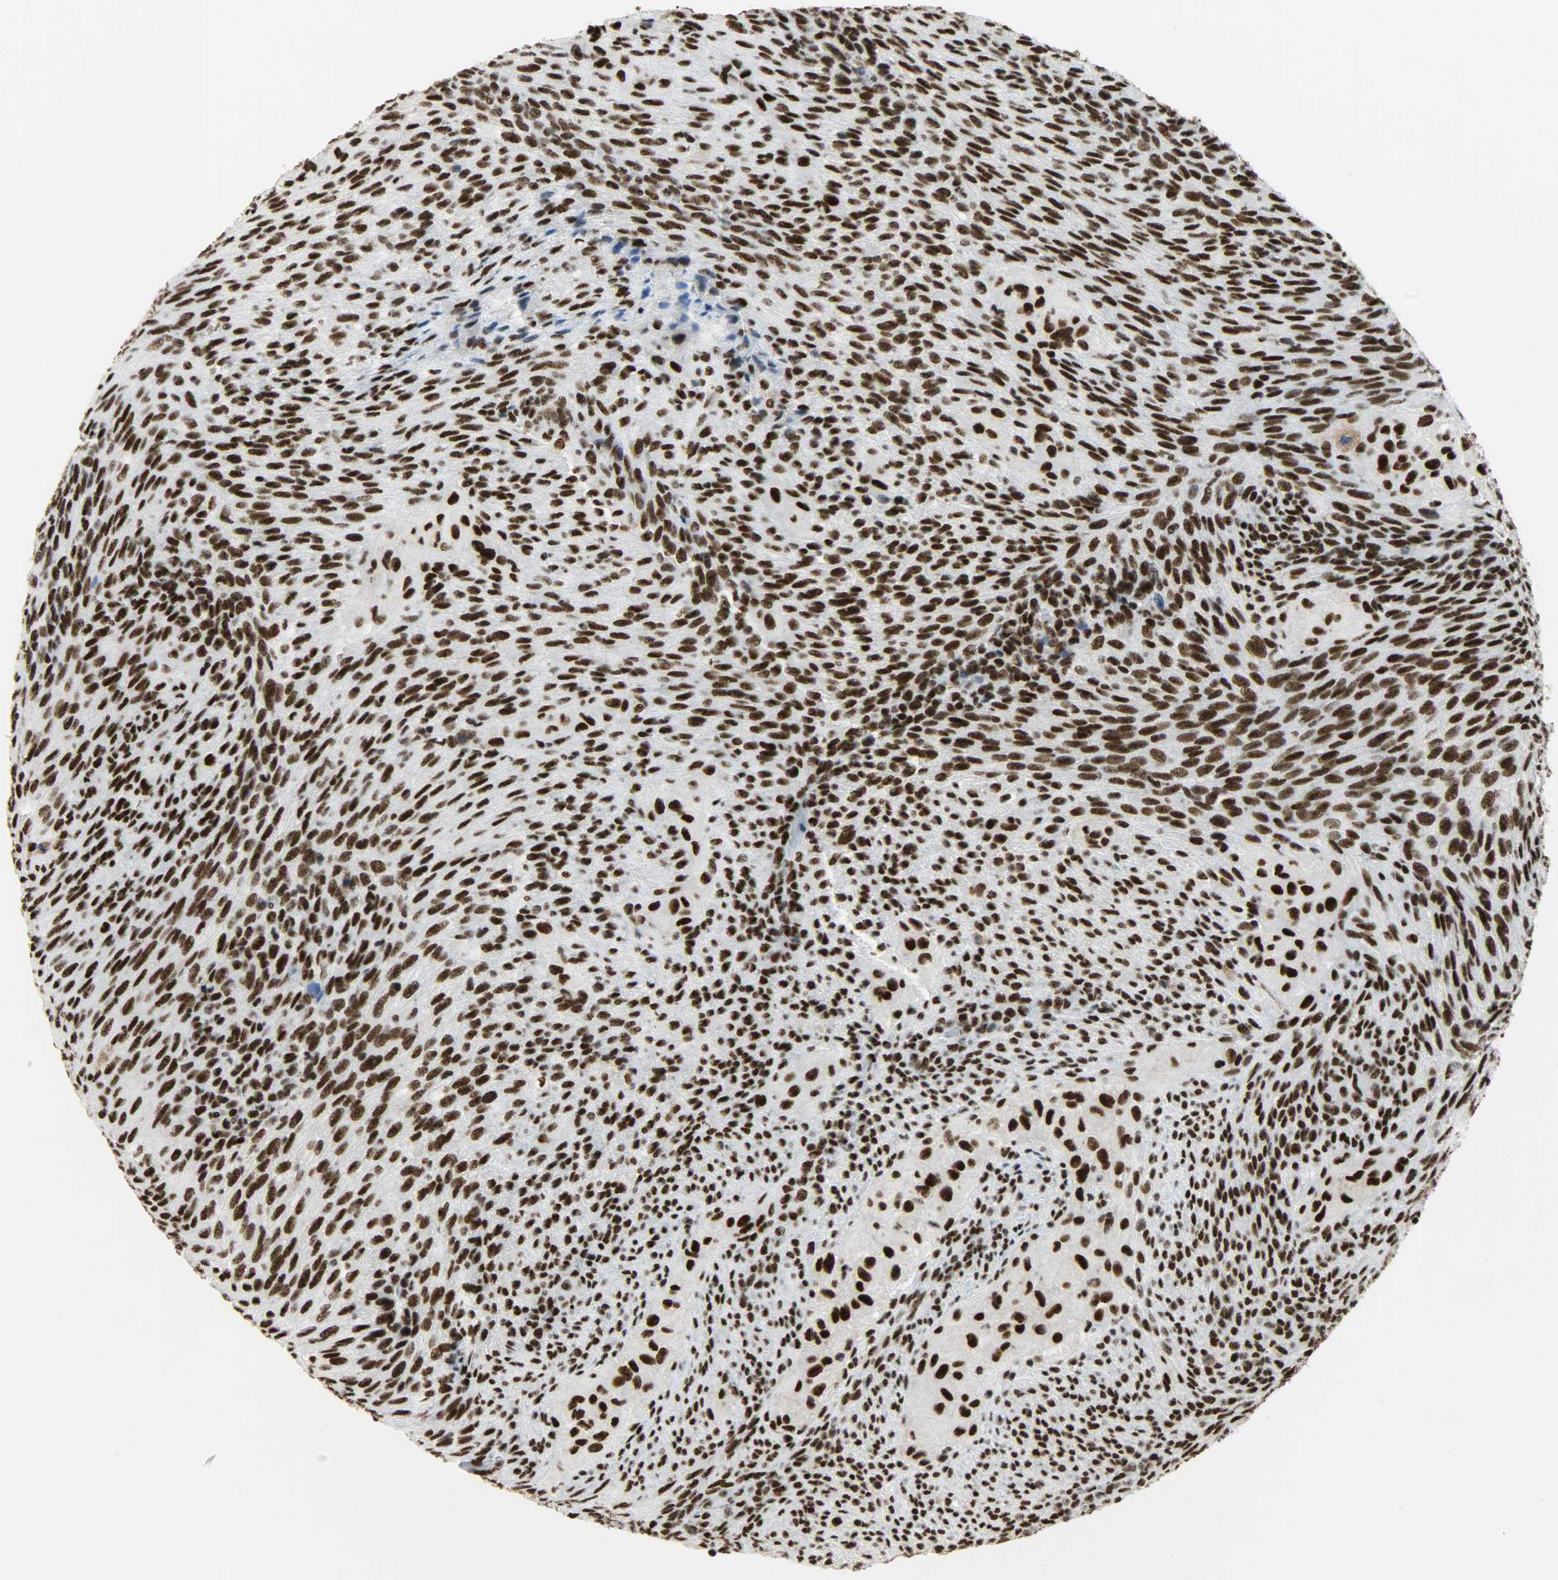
{"staining": {"intensity": "strong", "quantity": ">75%", "location": "nuclear"}, "tissue": "glioma", "cell_type": "Tumor cells", "image_type": "cancer", "snomed": [{"axis": "morphology", "description": "Glioma, malignant, High grade"}, {"axis": "topography", "description": "Cerebral cortex"}], "caption": "High-magnification brightfield microscopy of glioma stained with DAB (brown) and counterstained with hematoxylin (blue). tumor cells exhibit strong nuclear expression is present in about>75% of cells.", "gene": "SSB", "patient": {"sex": "female", "age": 55}}